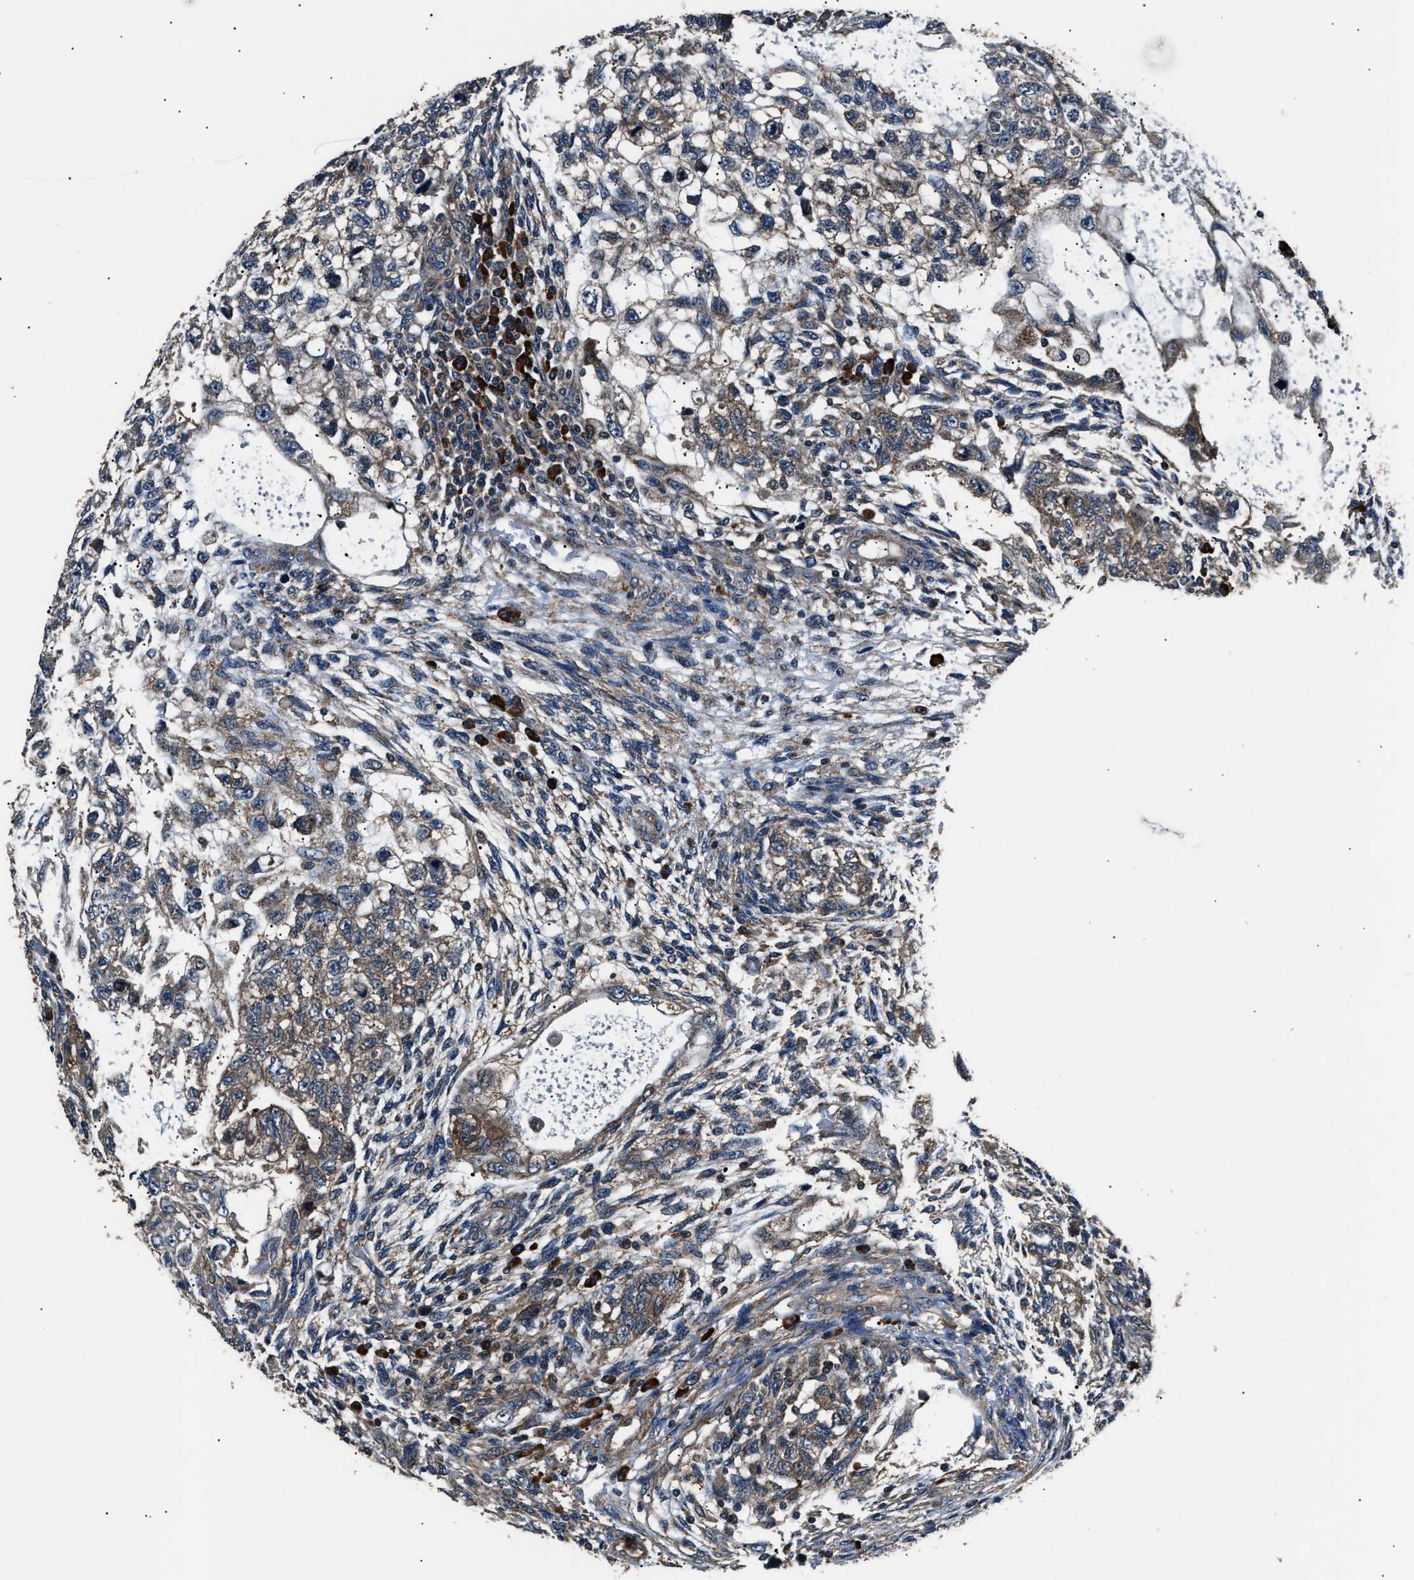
{"staining": {"intensity": "moderate", "quantity": ">75%", "location": "cytoplasmic/membranous"}, "tissue": "testis cancer", "cell_type": "Tumor cells", "image_type": "cancer", "snomed": [{"axis": "morphology", "description": "Normal tissue, NOS"}, {"axis": "morphology", "description": "Carcinoma, Embryonal, NOS"}, {"axis": "topography", "description": "Testis"}], "caption": "This photomicrograph shows immunohistochemistry (IHC) staining of human embryonal carcinoma (testis), with medium moderate cytoplasmic/membranous positivity in about >75% of tumor cells.", "gene": "IMPDH2", "patient": {"sex": "male", "age": 36}}